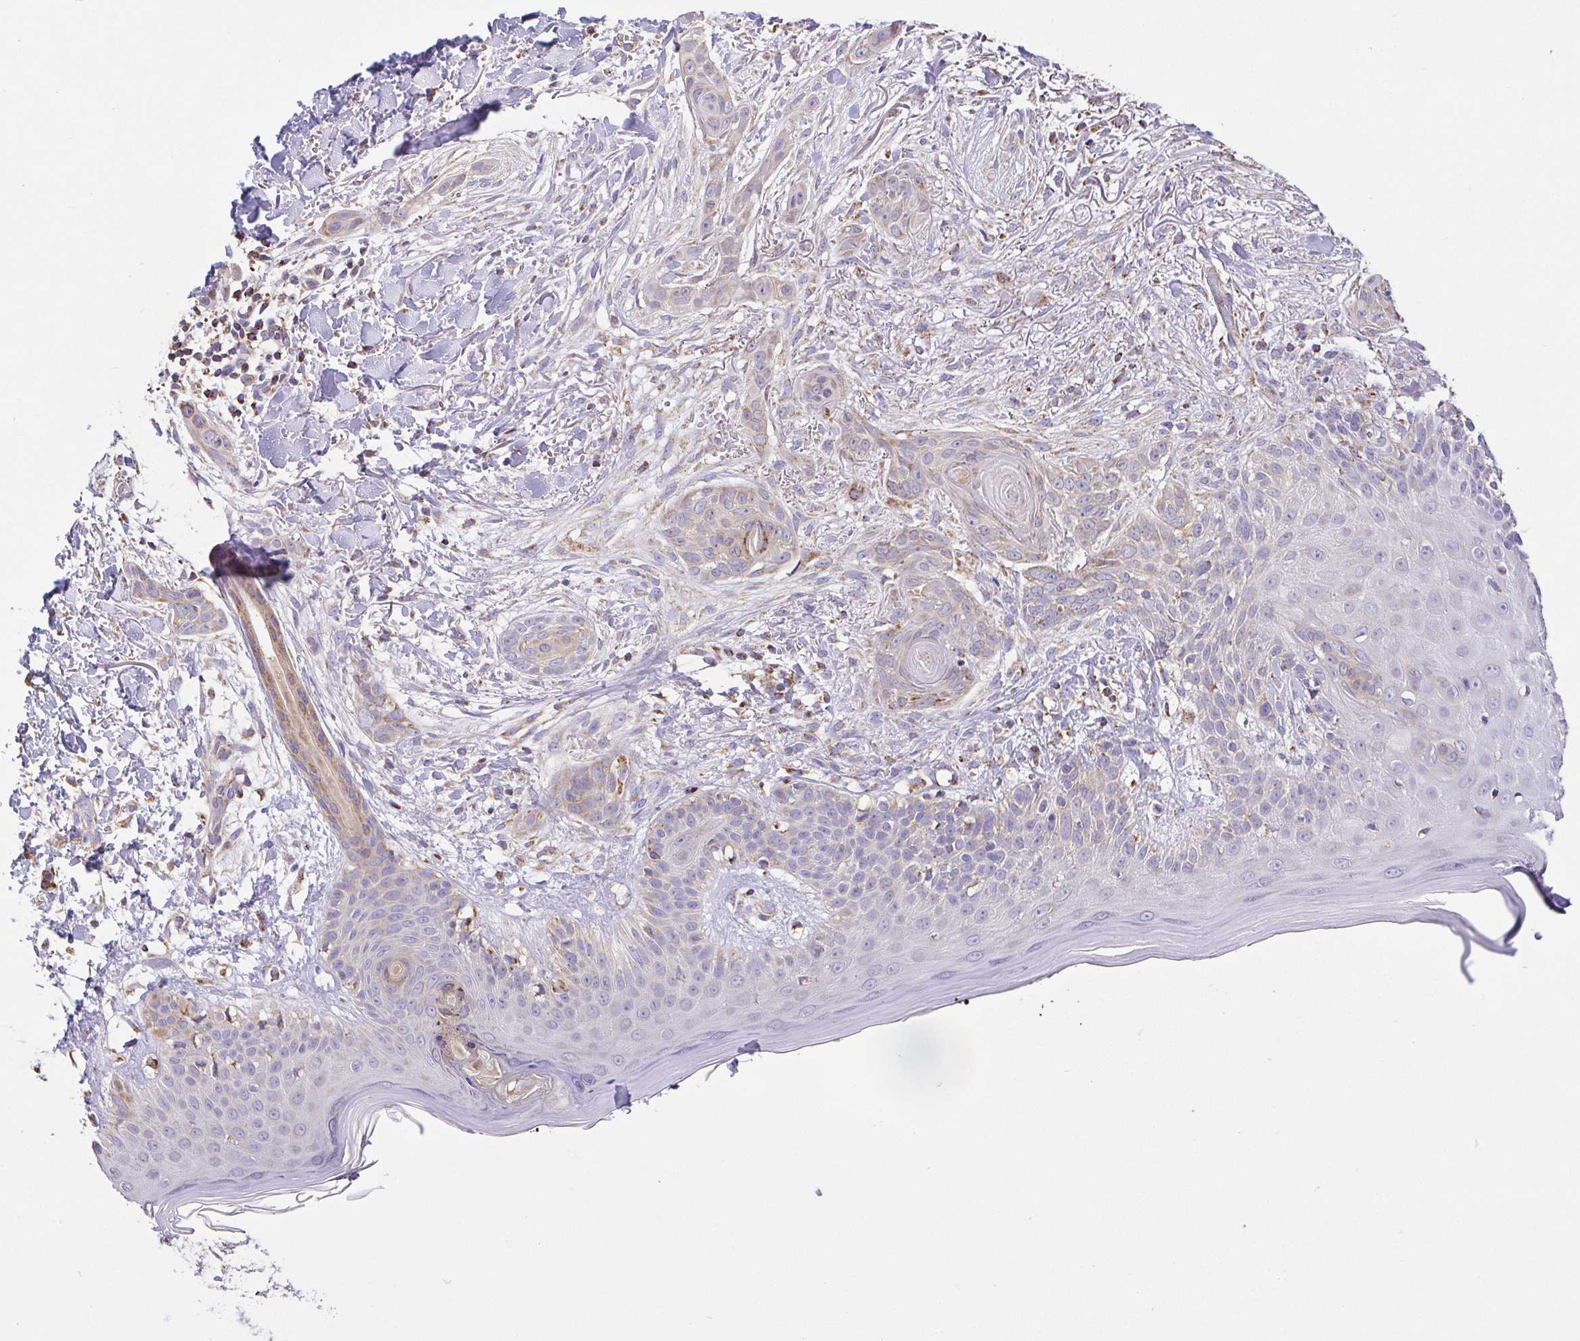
{"staining": {"intensity": "weak", "quantity": "25%-75%", "location": "cytoplasmic/membranous"}, "tissue": "skin cancer", "cell_type": "Tumor cells", "image_type": "cancer", "snomed": [{"axis": "morphology", "description": "Basal cell carcinoma"}, {"axis": "morphology", "description": "BCC, high aggressive"}, {"axis": "topography", "description": "Skin"}], "caption": "Protein staining displays weak cytoplasmic/membranous staining in about 25%-75% of tumor cells in skin basal cell carcinoma. Nuclei are stained in blue.", "gene": "GINM1", "patient": {"sex": "male", "age": 64}}